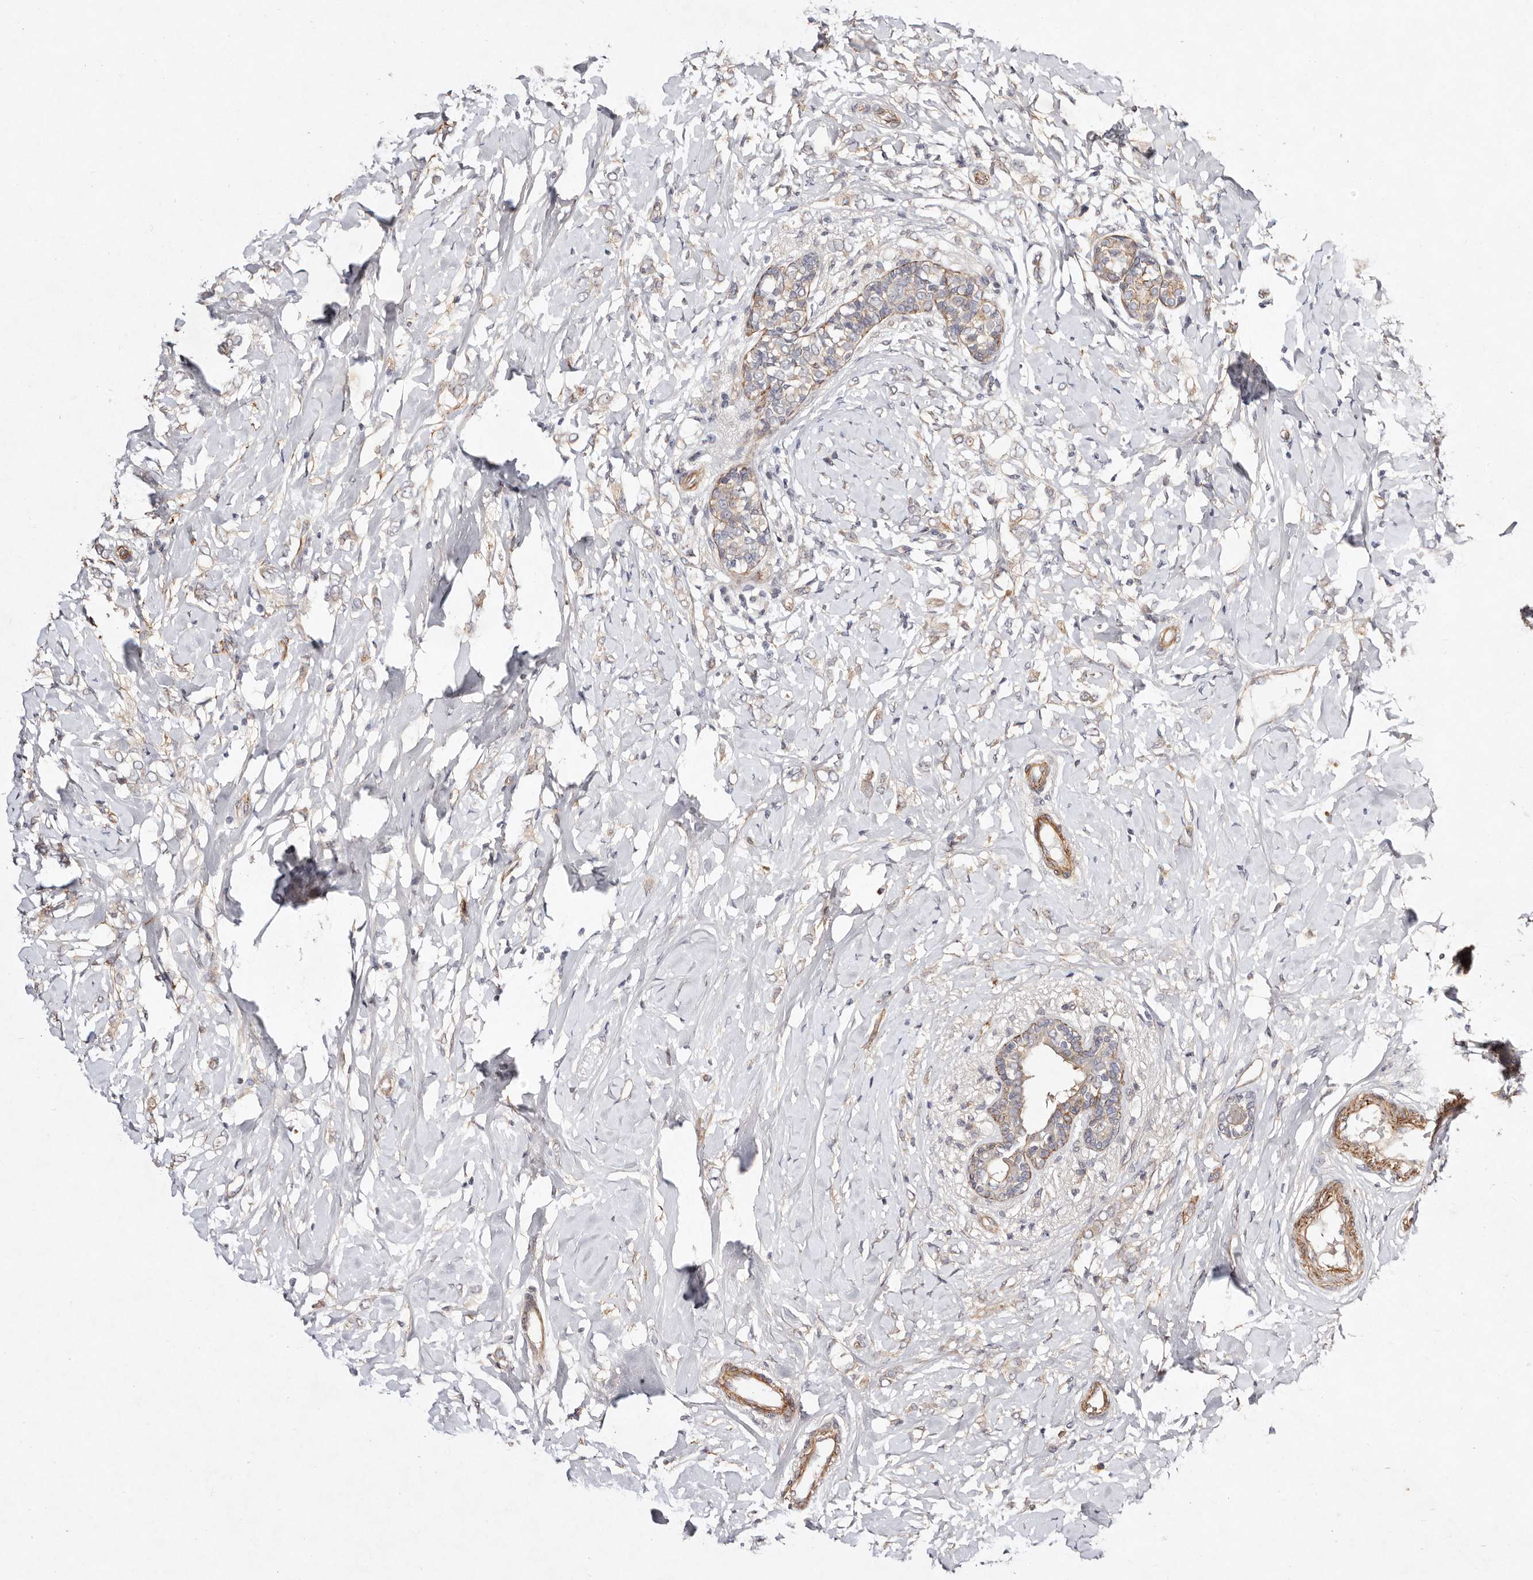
{"staining": {"intensity": "weak", "quantity": "<25%", "location": "cytoplasmic/membranous"}, "tissue": "breast cancer", "cell_type": "Tumor cells", "image_type": "cancer", "snomed": [{"axis": "morphology", "description": "Normal tissue, NOS"}, {"axis": "morphology", "description": "Lobular carcinoma"}, {"axis": "topography", "description": "Breast"}], "caption": "Histopathology image shows no protein positivity in tumor cells of lobular carcinoma (breast) tissue. (DAB (3,3'-diaminobenzidine) immunohistochemistry (IHC) with hematoxylin counter stain).", "gene": "MTMR11", "patient": {"sex": "female", "age": 47}}